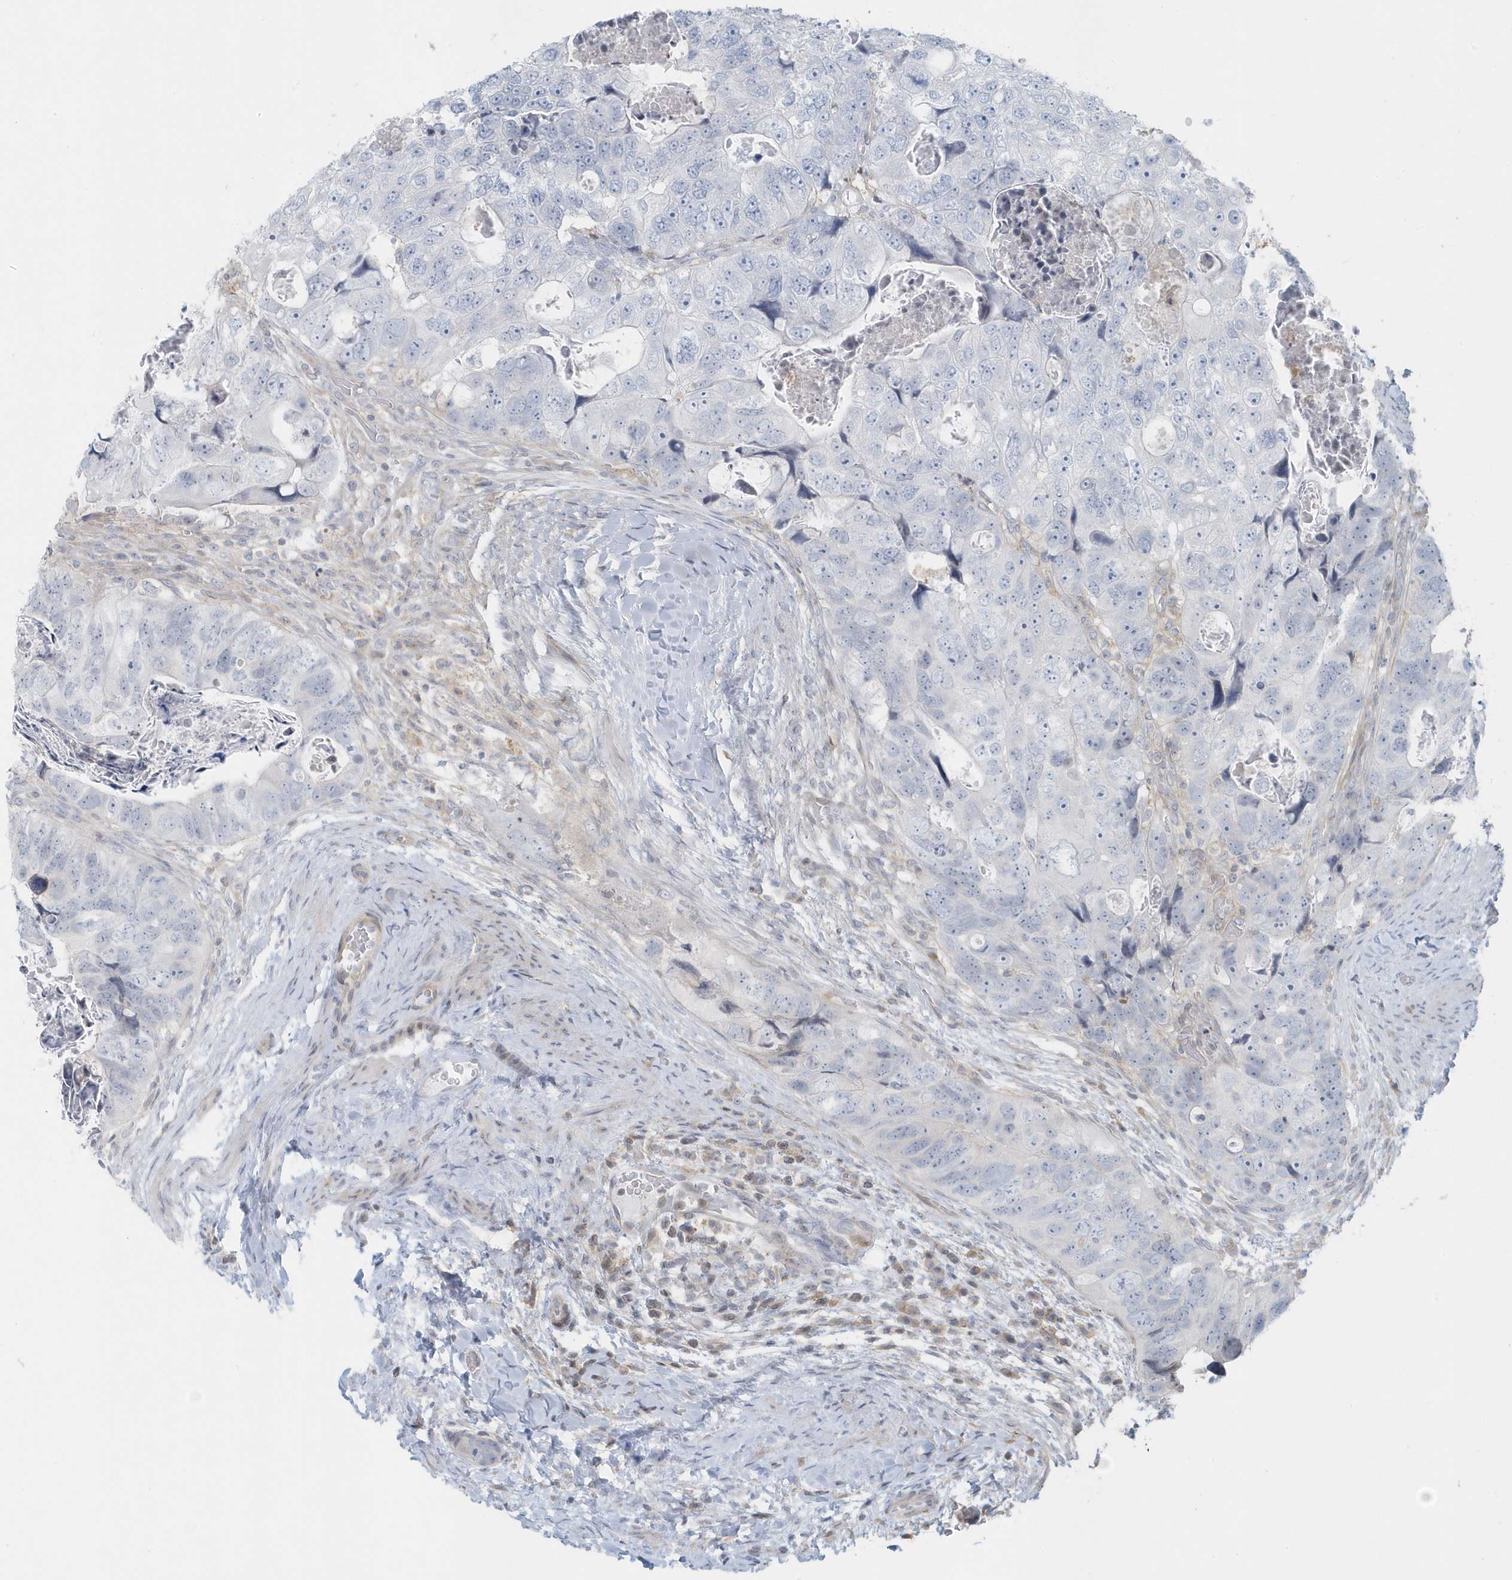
{"staining": {"intensity": "negative", "quantity": "none", "location": "none"}, "tissue": "colorectal cancer", "cell_type": "Tumor cells", "image_type": "cancer", "snomed": [{"axis": "morphology", "description": "Adenocarcinoma, NOS"}, {"axis": "topography", "description": "Rectum"}], "caption": "IHC micrograph of human adenocarcinoma (colorectal) stained for a protein (brown), which reveals no staining in tumor cells. (DAB IHC, high magnification).", "gene": "CACNB2", "patient": {"sex": "male", "age": 59}}